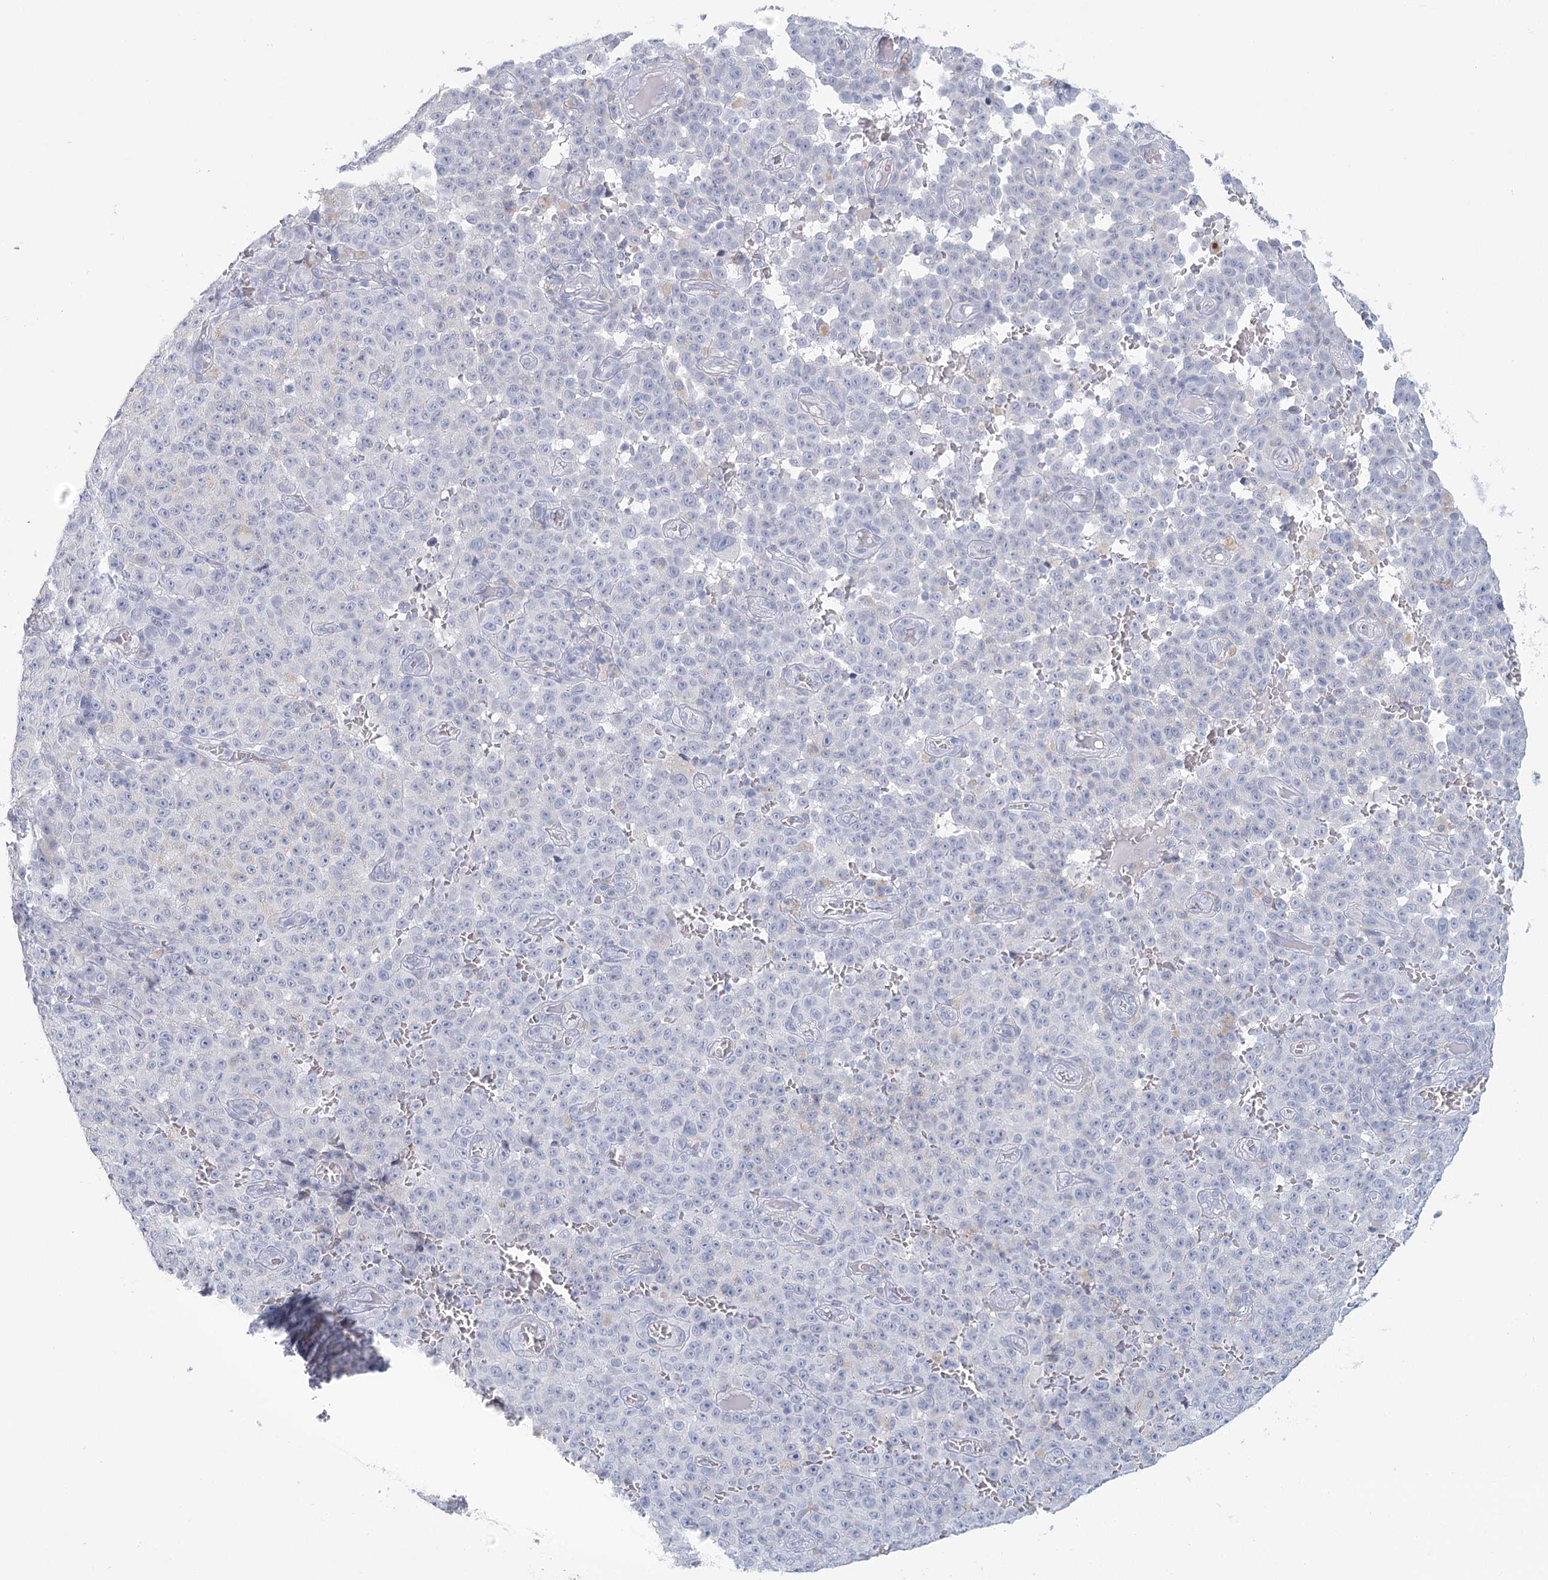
{"staining": {"intensity": "negative", "quantity": "none", "location": "none"}, "tissue": "melanoma", "cell_type": "Tumor cells", "image_type": "cancer", "snomed": [{"axis": "morphology", "description": "Malignant melanoma, NOS"}, {"axis": "topography", "description": "Skin"}], "caption": "A high-resolution image shows immunohistochemistry staining of malignant melanoma, which reveals no significant staining in tumor cells.", "gene": "WNT8B", "patient": {"sex": "female", "age": 82}}